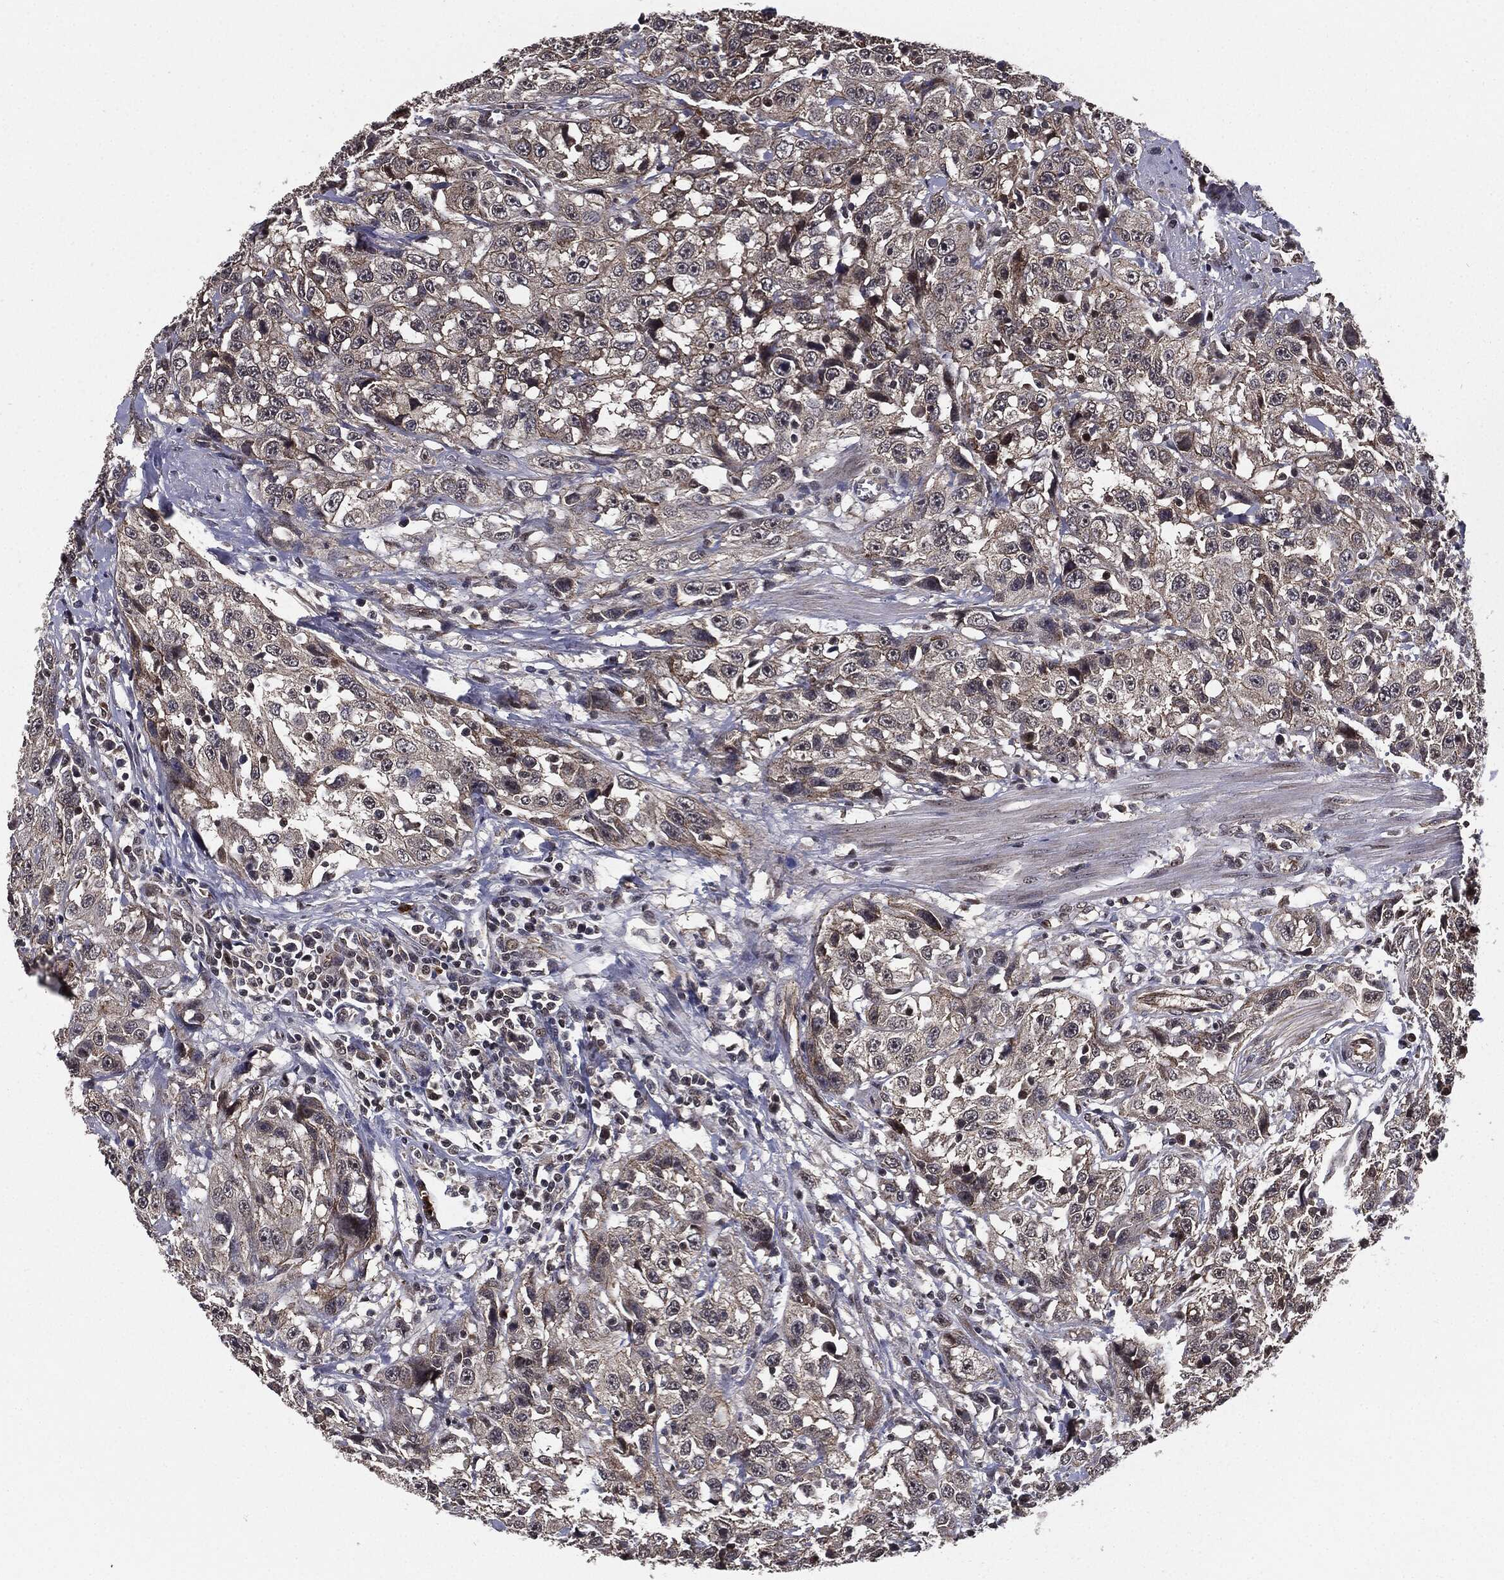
{"staining": {"intensity": "negative", "quantity": "none", "location": "none"}, "tissue": "urothelial cancer", "cell_type": "Tumor cells", "image_type": "cancer", "snomed": [{"axis": "morphology", "description": "Urothelial carcinoma, NOS"}, {"axis": "morphology", "description": "Urothelial carcinoma, High grade"}, {"axis": "topography", "description": "Urinary bladder"}], "caption": "IHC photomicrograph of human high-grade urothelial carcinoma stained for a protein (brown), which displays no staining in tumor cells. (DAB (3,3'-diaminobenzidine) IHC with hematoxylin counter stain).", "gene": "PTPA", "patient": {"sex": "female", "age": 73}}